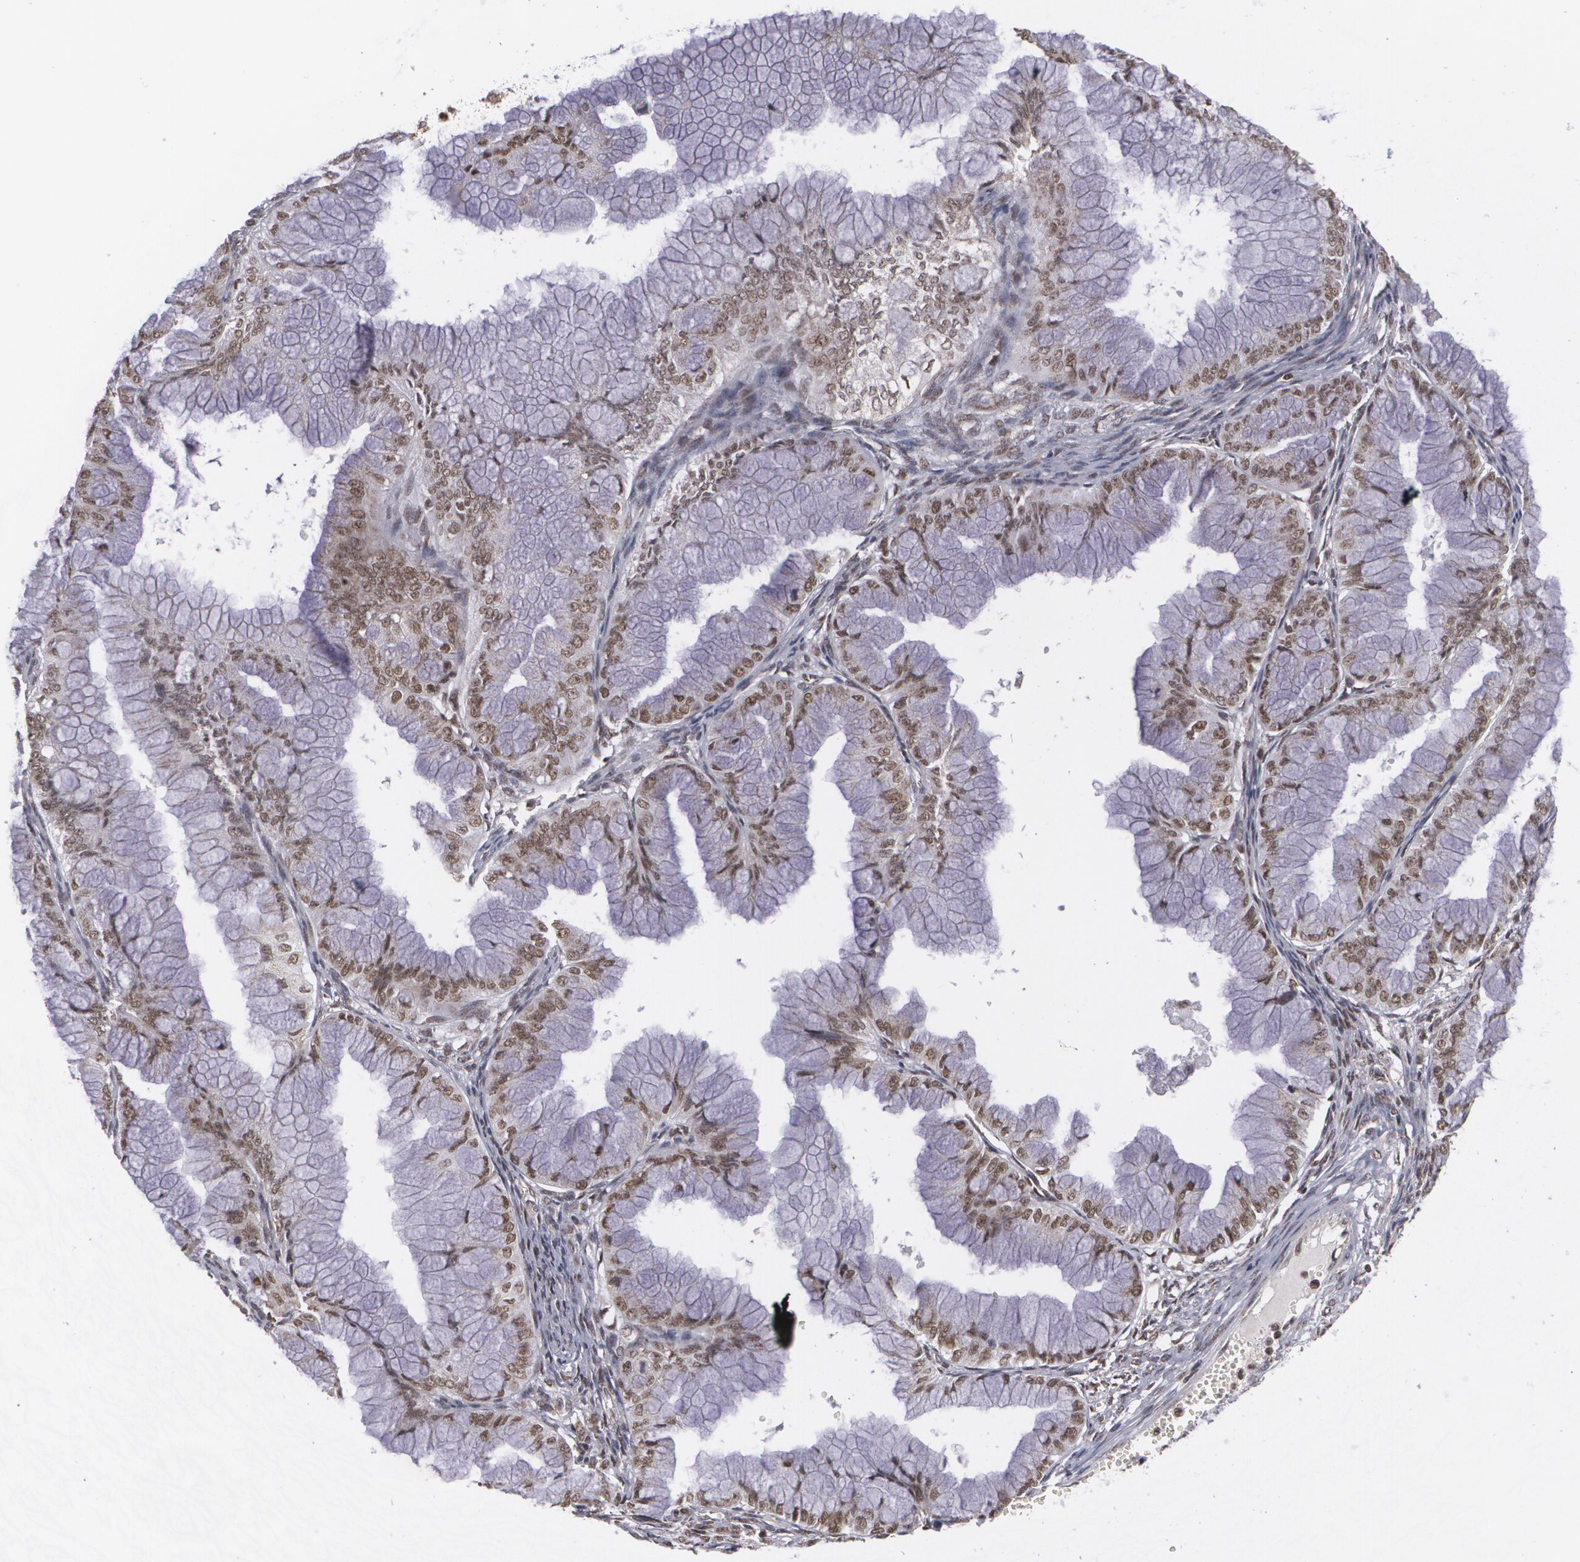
{"staining": {"intensity": "moderate", "quantity": ">75%", "location": "nuclear"}, "tissue": "ovarian cancer", "cell_type": "Tumor cells", "image_type": "cancer", "snomed": [{"axis": "morphology", "description": "Cystadenocarcinoma, mucinous, NOS"}, {"axis": "topography", "description": "Ovary"}], "caption": "Mucinous cystadenocarcinoma (ovarian) tissue exhibits moderate nuclear expression in approximately >75% of tumor cells The staining was performed using DAB (3,3'-diaminobenzidine), with brown indicating positive protein expression. Nuclei are stained blue with hematoxylin.", "gene": "MXD1", "patient": {"sex": "female", "age": 63}}